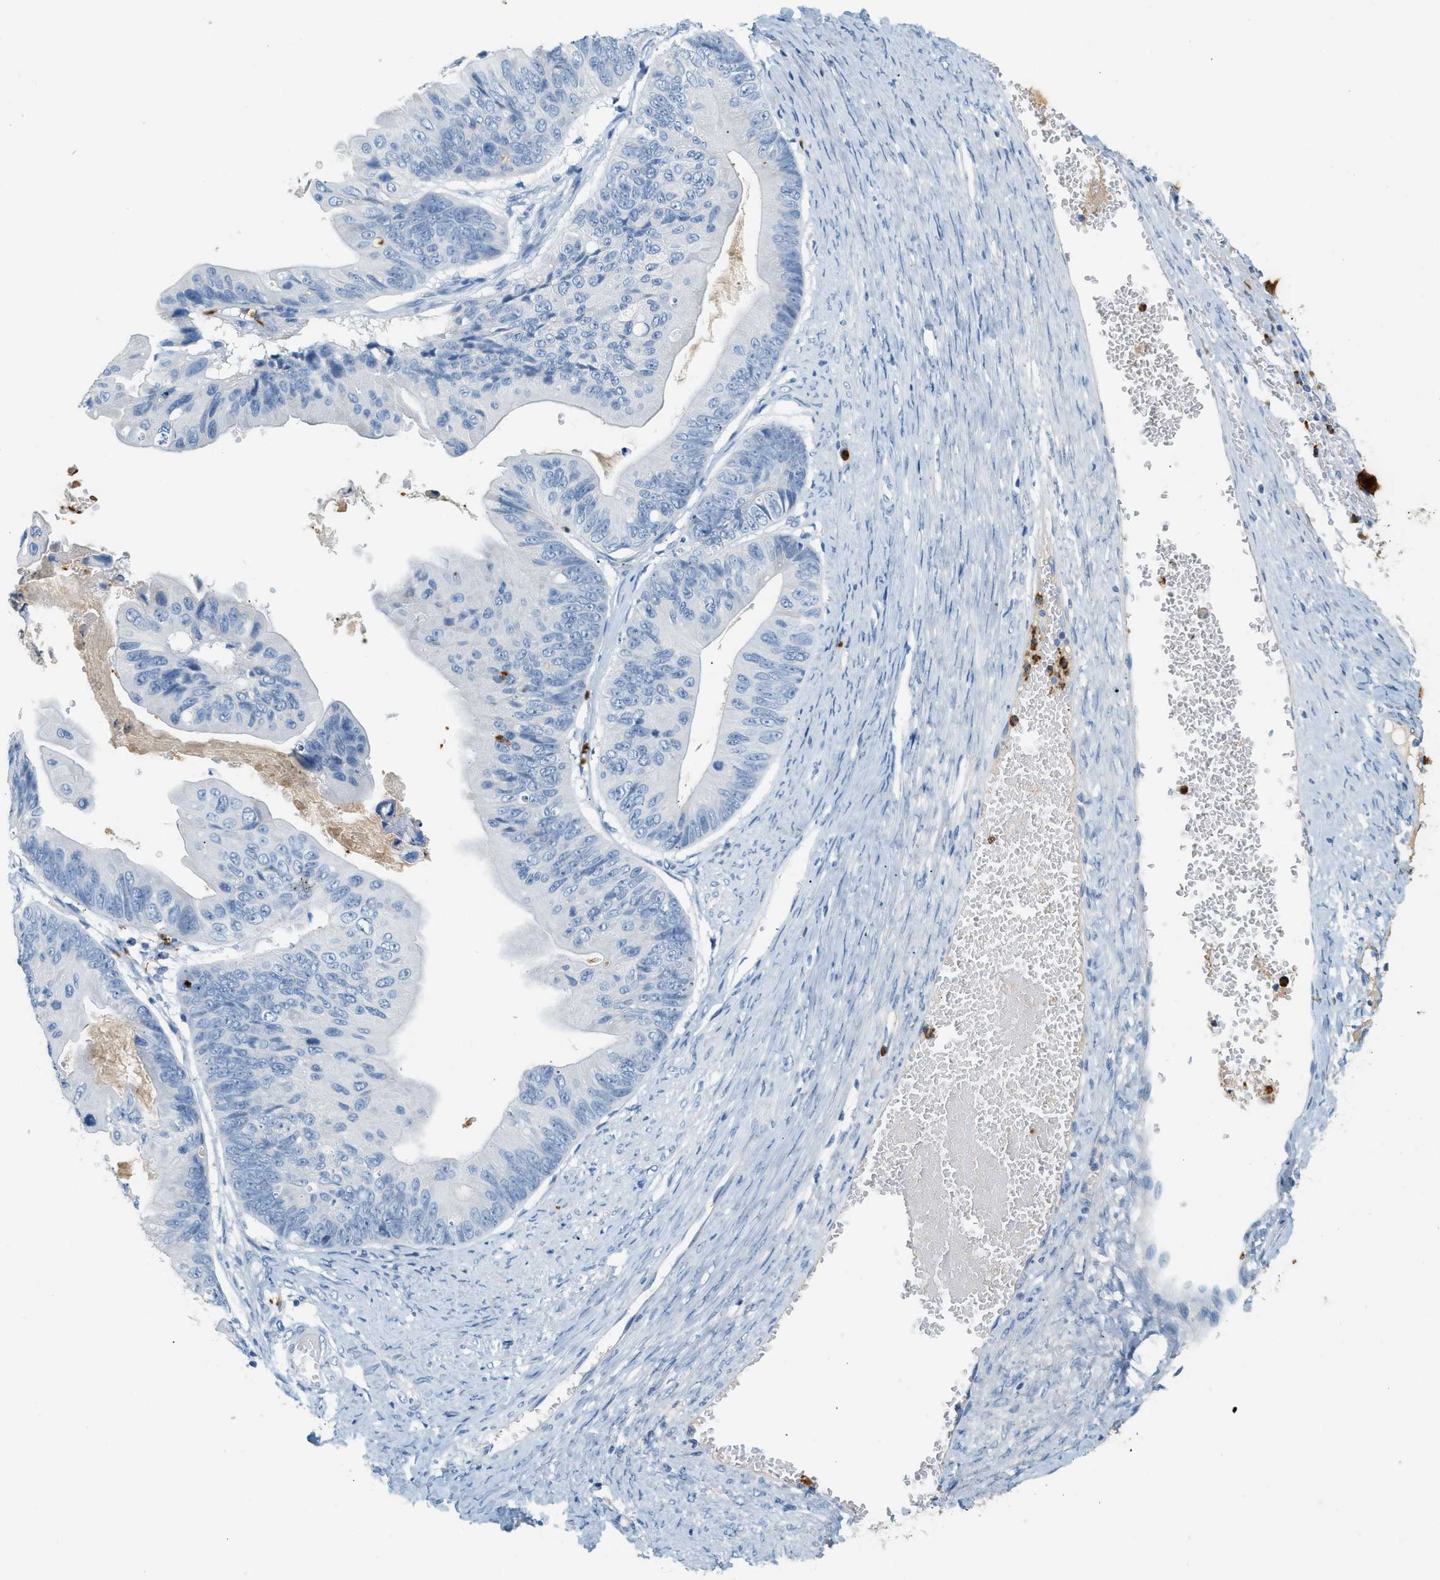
{"staining": {"intensity": "negative", "quantity": "none", "location": "none"}, "tissue": "ovarian cancer", "cell_type": "Tumor cells", "image_type": "cancer", "snomed": [{"axis": "morphology", "description": "Cystadenocarcinoma, mucinous, NOS"}, {"axis": "topography", "description": "Ovary"}], "caption": "This is an immunohistochemistry (IHC) micrograph of human ovarian cancer (mucinous cystadenocarcinoma). There is no expression in tumor cells.", "gene": "LCN2", "patient": {"sex": "female", "age": 61}}